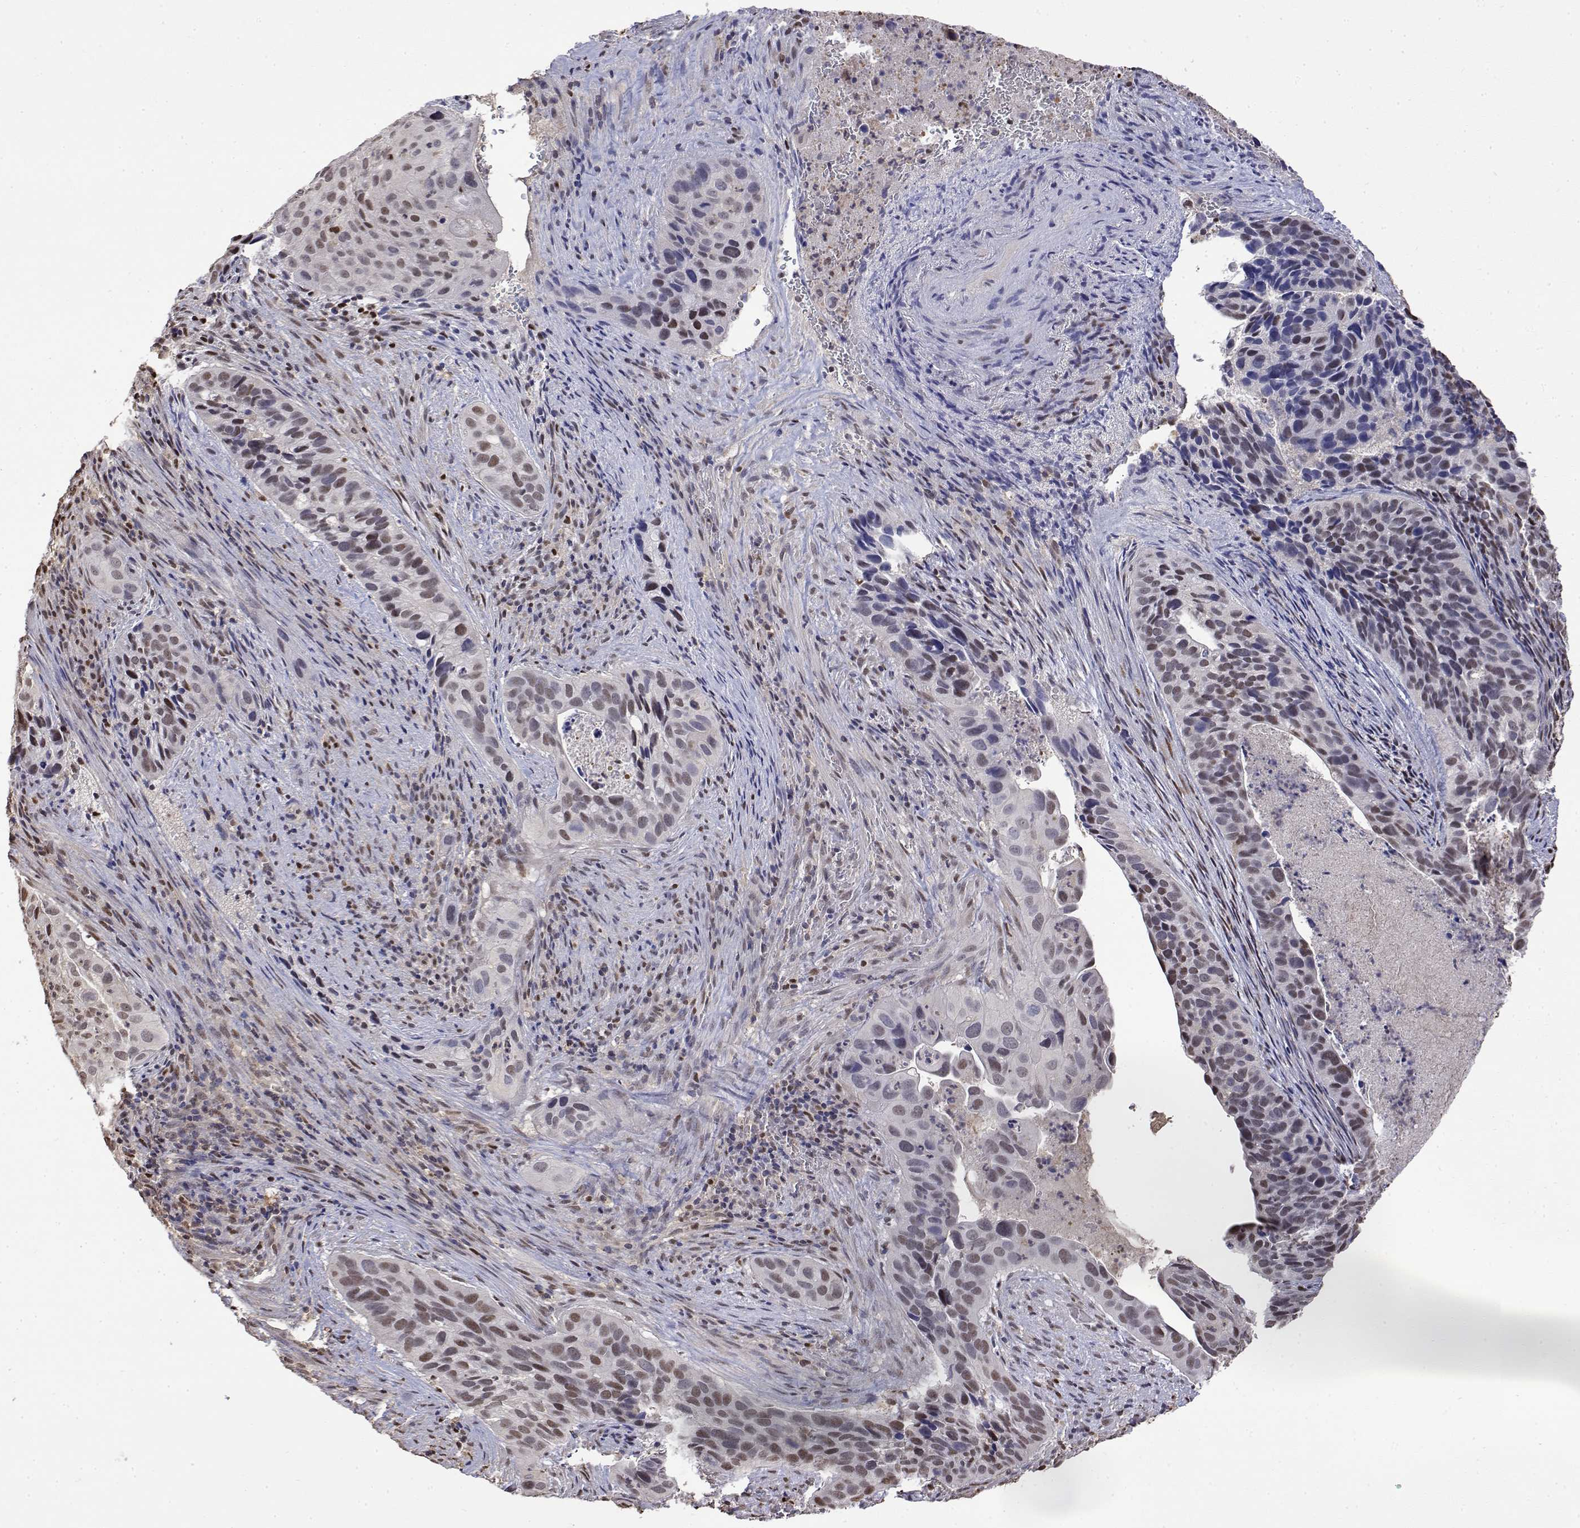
{"staining": {"intensity": "weak", "quantity": "<25%", "location": "nuclear"}, "tissue": "cervical cancer", "cell_type": "Tumor cells", "image_type": "cancer", "snomed": [{"axis": "morphology", "description": "Squamous cell carcinoma, NOS"}, {"axis": "topography", "description": "Cervix"}], "caption": "Histopathology image shows no protein expression in tumor cells of squamous cell carcinoma (cervical) tissue. (DAB IHC with hematoxylin counter stain).", "gene": "TPI1", "patient": {"sex": "female", "age": 38}}